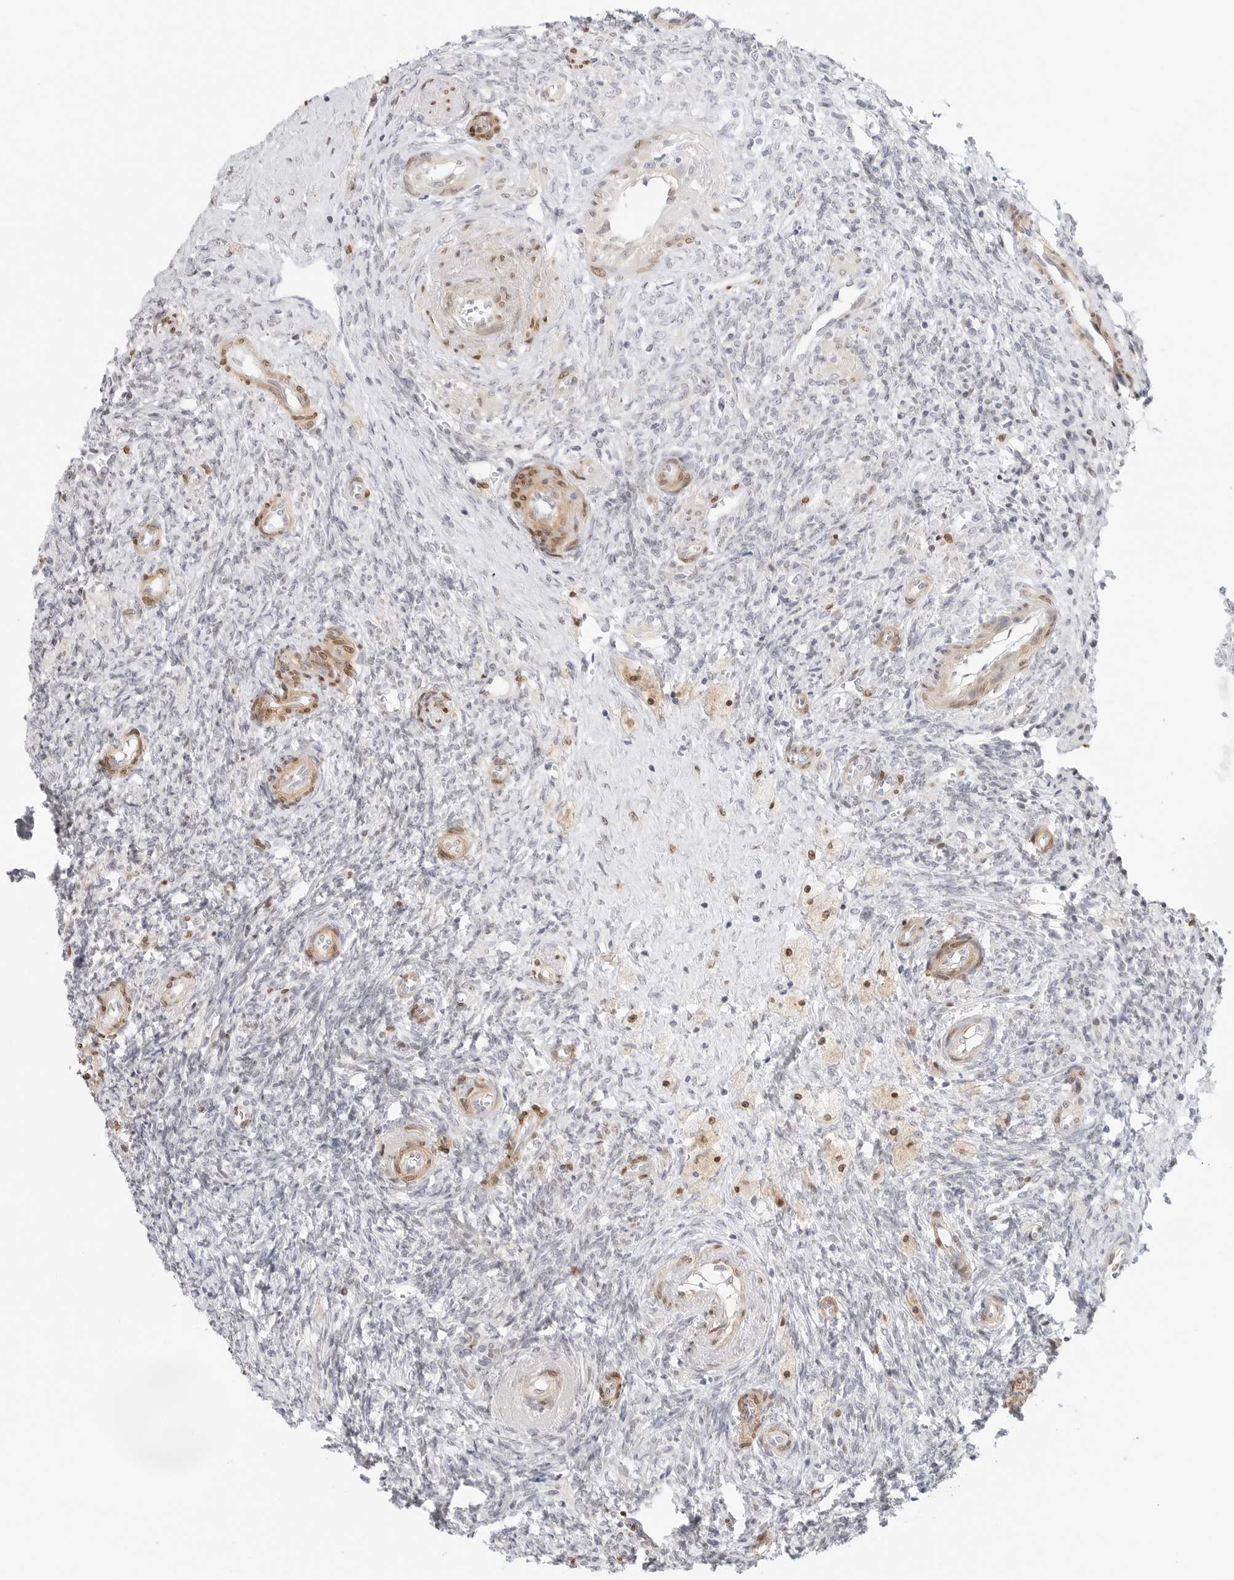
{"staining": {"intensity": "moderate", "quantity": "<25%", "location": "nuclear"}, "tissue": "ovary", "cell_type": "Ovarian stroma cells", "image_type": "normal", "snomed": [{"axis": "morphology", "description": "Normal tissue, NOS"}, {"axis": "topography", "description": "Ovary"}], "caption": "Immunohistochemistry (IHC) histopathology image of unremarkable ovary stained for a protein (brown), which exhibits low levels of moderate nuclear staining in approximately <25% of ovarian stroma cells.", "gene": "SPIDR", "patient": {"sex": "female", "age": 41}}